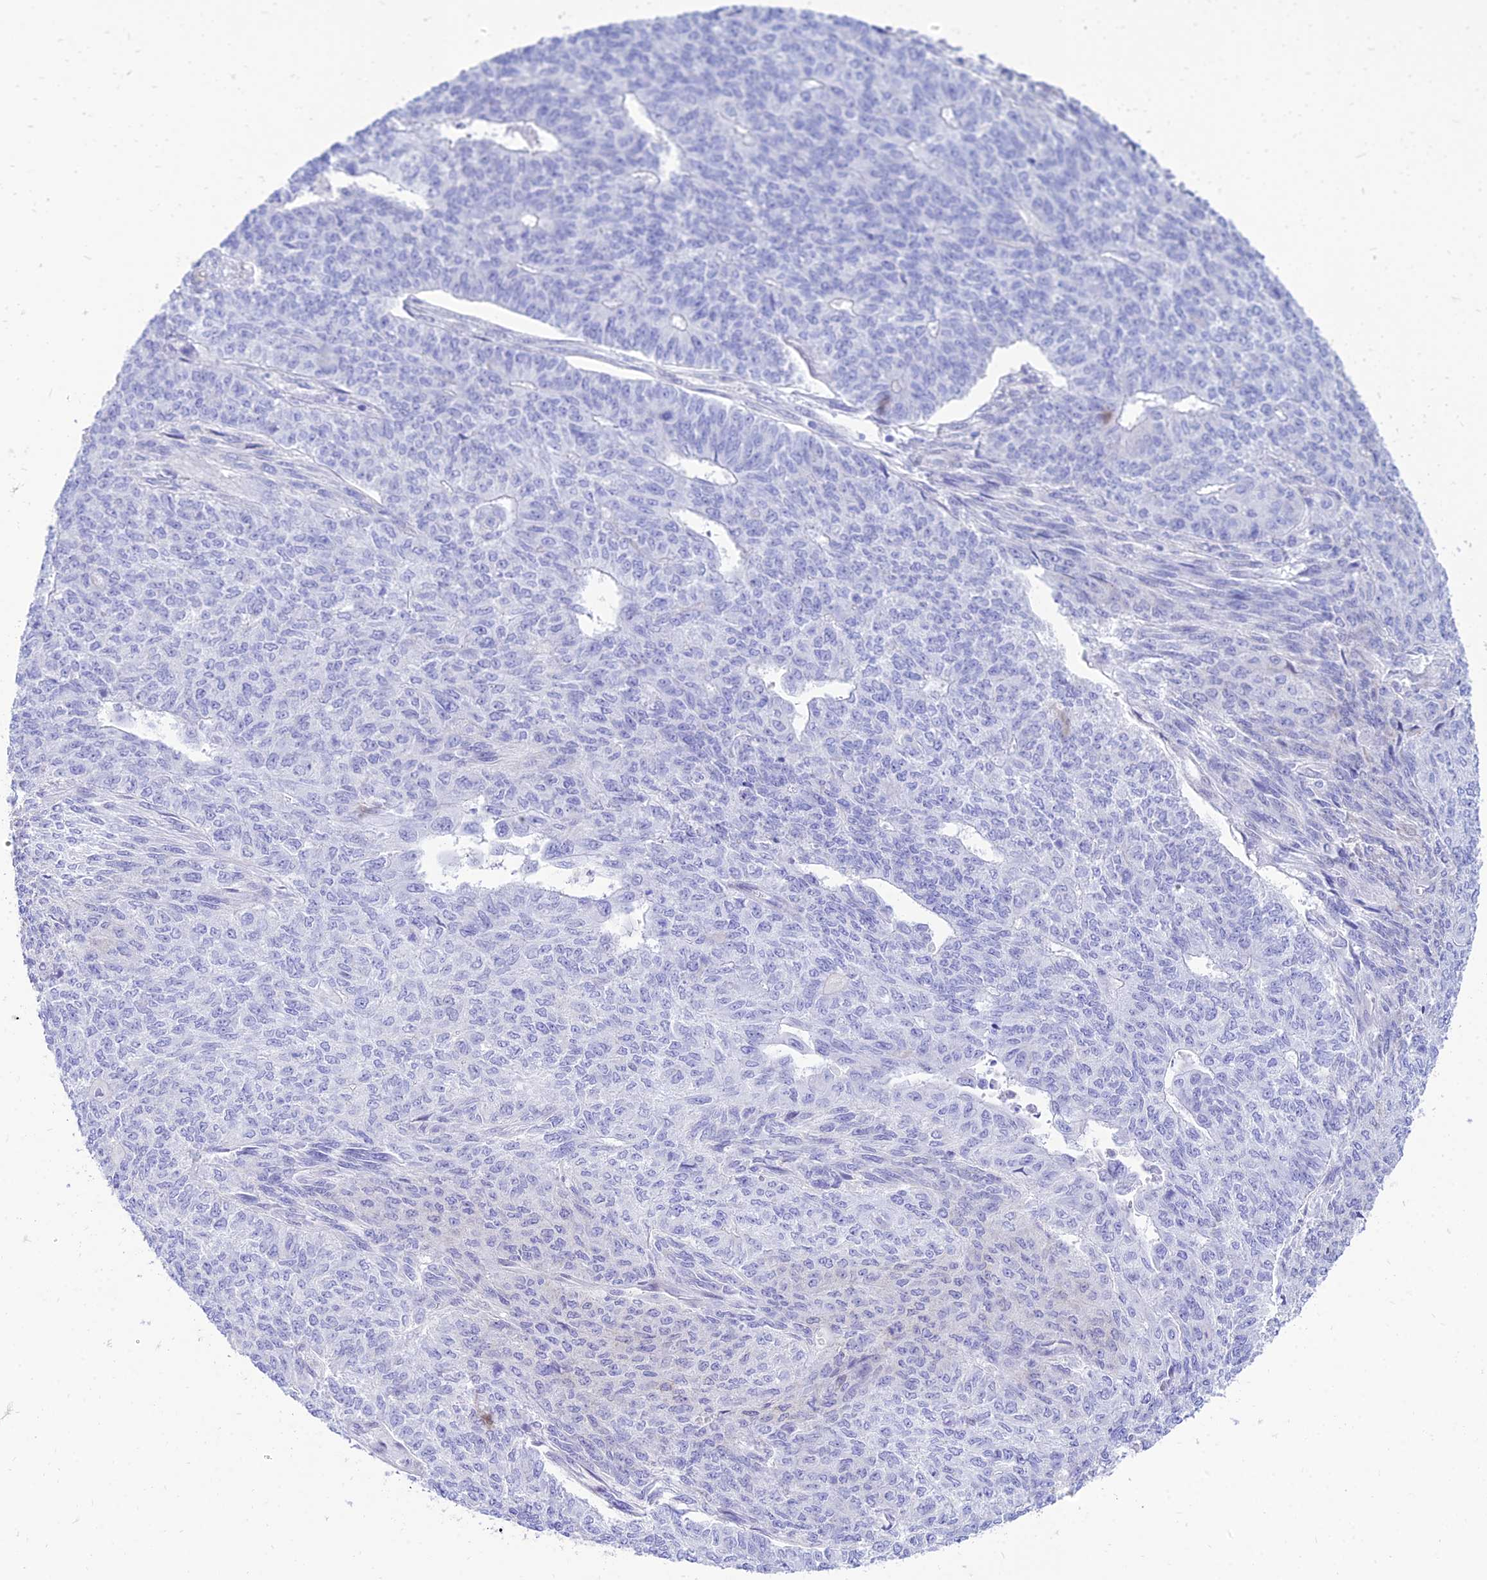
{"staining": {"intensity": "negative", "quantity": "none", "location": "none"}, "tissue": "endometrial cancer", "cell_type": "Tumor cells", "image_type": "cancer", "snomed": [{"axis": "morphology", "description": "Adenocarcinoma, NOS"}, {"axis": "topography", "description": "Endometrium"}], "caption": "DAB immunohistochemical staining of human adenocarcinoma (endometrial) exhibits no significant staining in tumor cells.", "gene": "TAC3", "patient": {"sex": "female", "age": 32}}